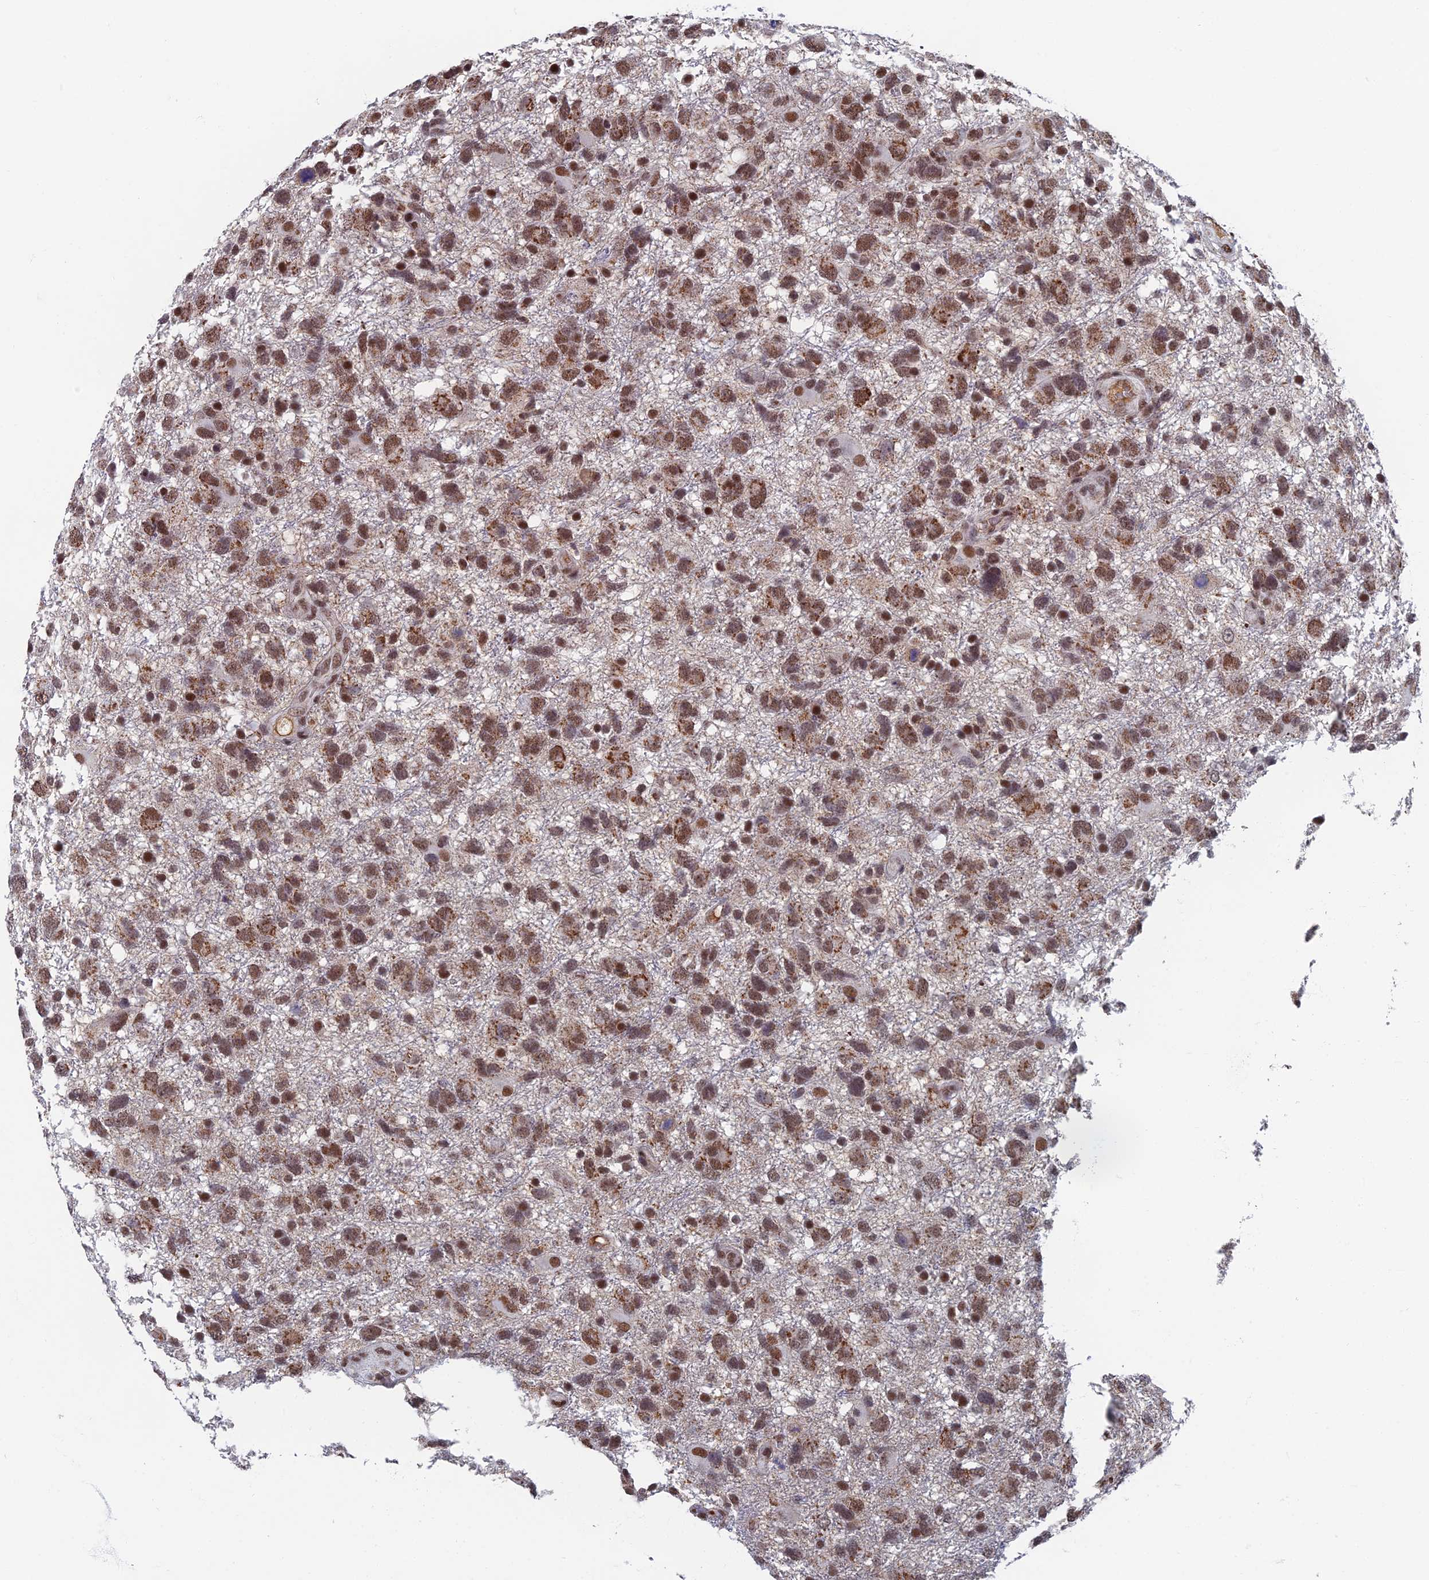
{"staining": {"intensity": "moderate", "quantity": ">75%", "location": "cytoplasmic/membranous,nuclear"}, "tissue": "glioma", "cell_type": "Tumor cells", "image_type": "cancer", "snomed": [{"axis": "morphology", "description": "Glioma, malignant, High grade"}, {"axis": "topography", "description": "Brain"}], "caption": "A micrograph of human malignant high-grade glioma stained for a protein exhibits moderate cytoplasmic/membranous and nuclear brown staining in tumor cells.", "gene": "TAF13", "patient": {"sex": "male", "age": 61}}